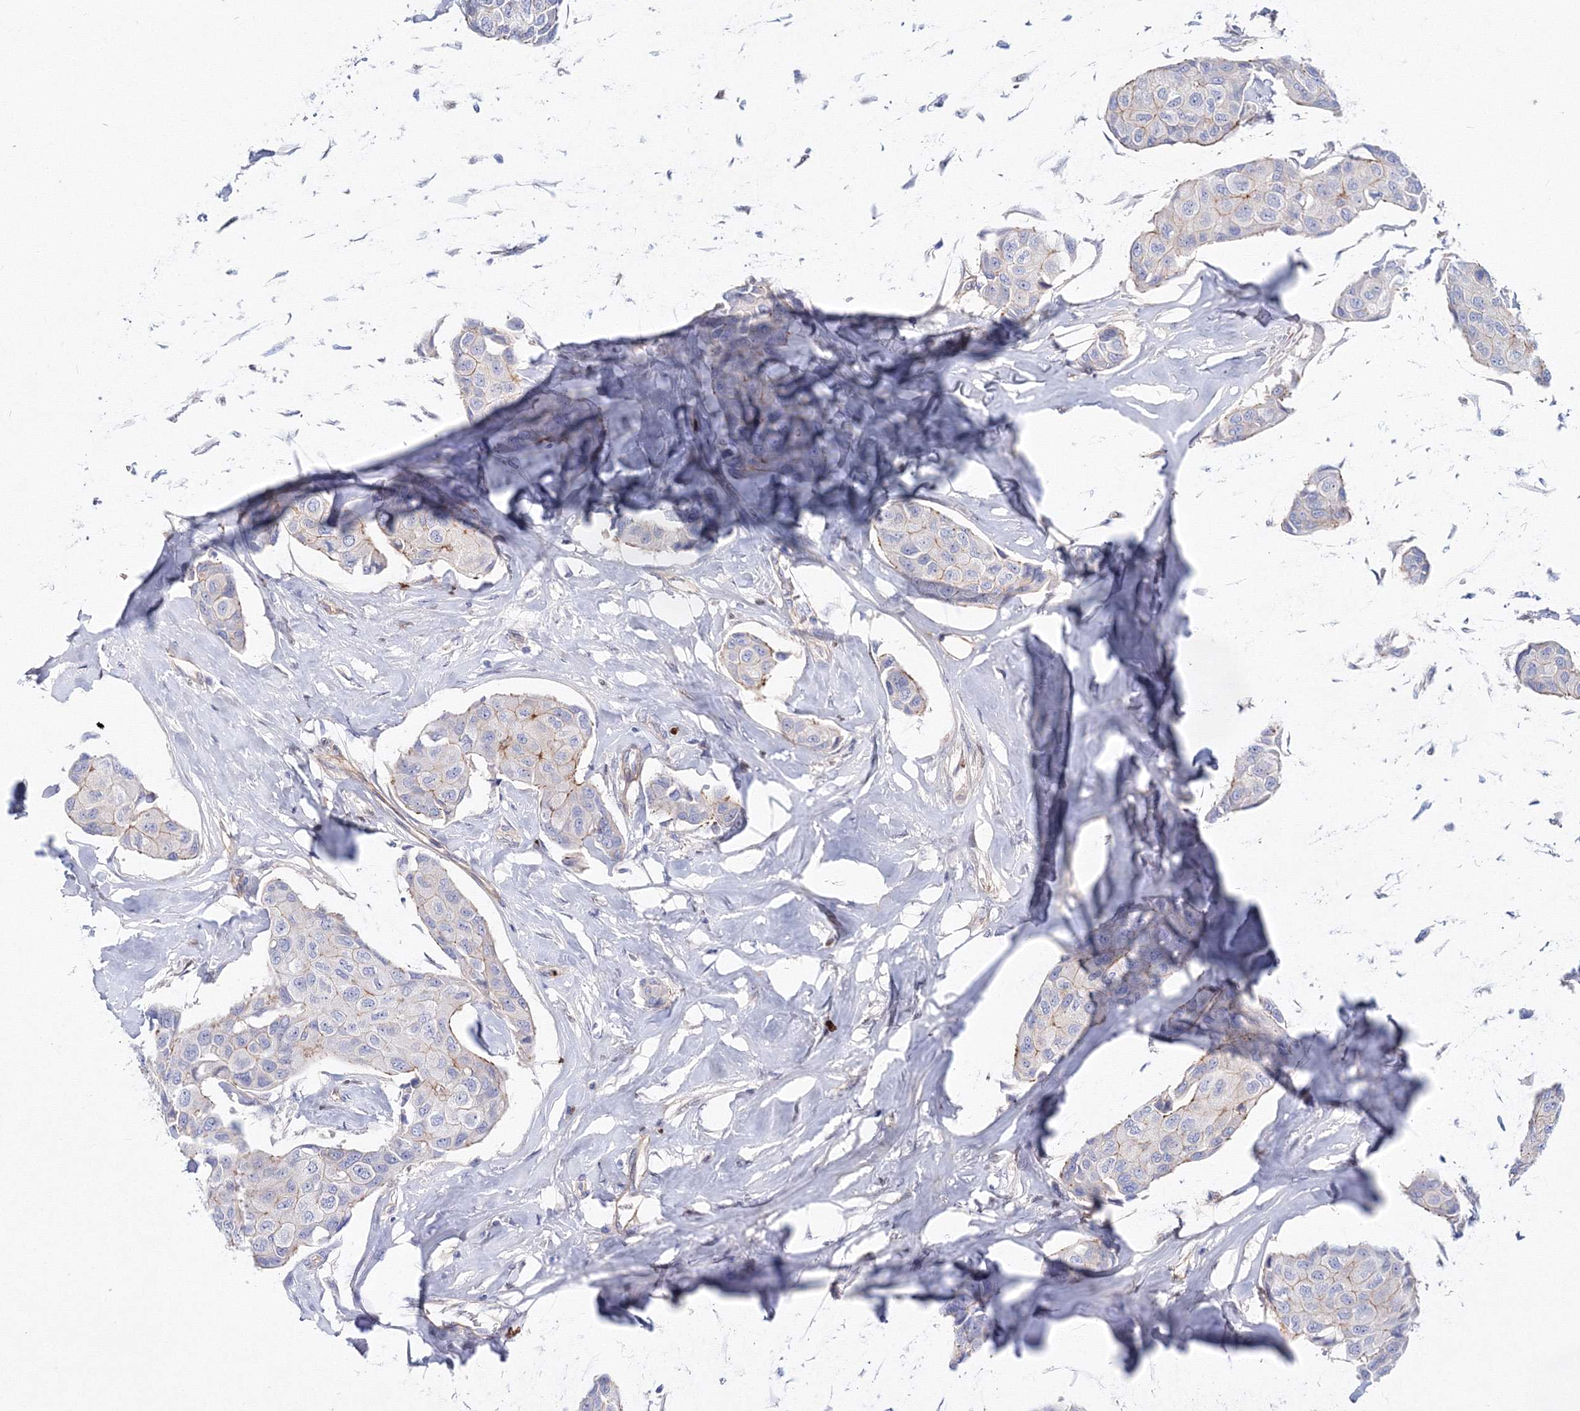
{"staining": {"intensity": "weak", "quantity": "<25%", "location": "cytoplasmic/membranous"}, "tissue": "breast cancer", "cell_type": "Tumor cells", "image_type": "cancer", "snomed": [{"axis": "morphology", "description": "Duct carcinoma"}, {"axis": "topography", "description": "Breast"}], "caption": "A micrograph of breast cancer stained for a protein reveals no brown staining in tumor cells.", "gene": "C11orf52", "patient": {"sex": "female", "age": 80}}